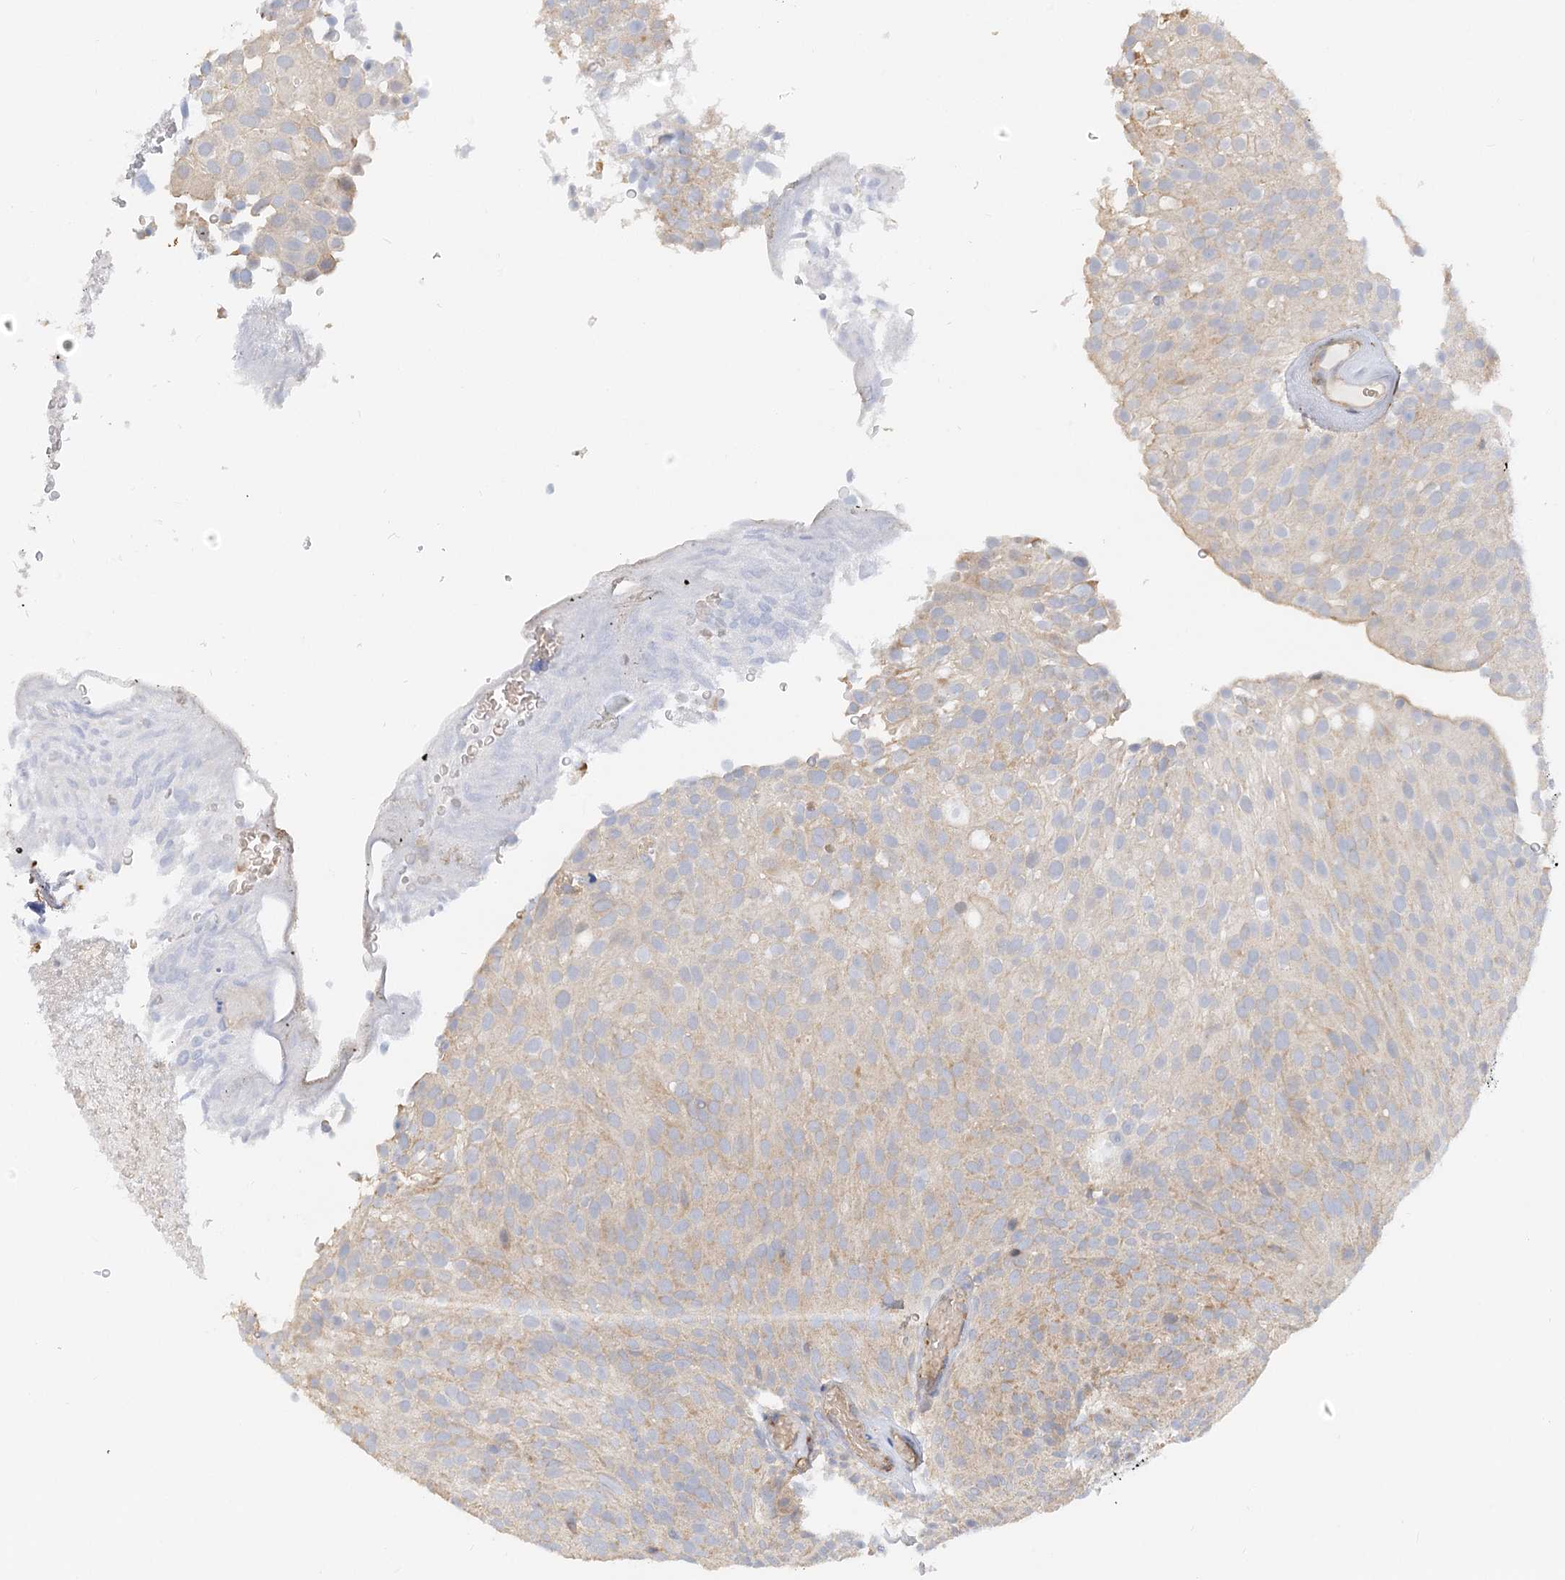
{"staining": {"intensity": "weak", "quantity": "25%-75%", "location": "cytoplasmic/membranous"}, "tissue": "urothelial cancer", "cell_type": "Tumor cells", "image_type": "cancer", "snomed": [{"axis": "morphology", "description": "Urothelial carcinoma, Low grade"}, {"axis": "topography", "description": "Urinary bladder"}], "caption": "This photomicrograph displays urothelial carcinoma (low-grade) stained with immunohistochemistry to label a protein in brown. The cytoplasmic/membranous of tumor cells show weak positivity for the protein. Nuclei are counter-stained blue.", "gene": "NELL2", "patient": {"sex": "male", "age": 78}}